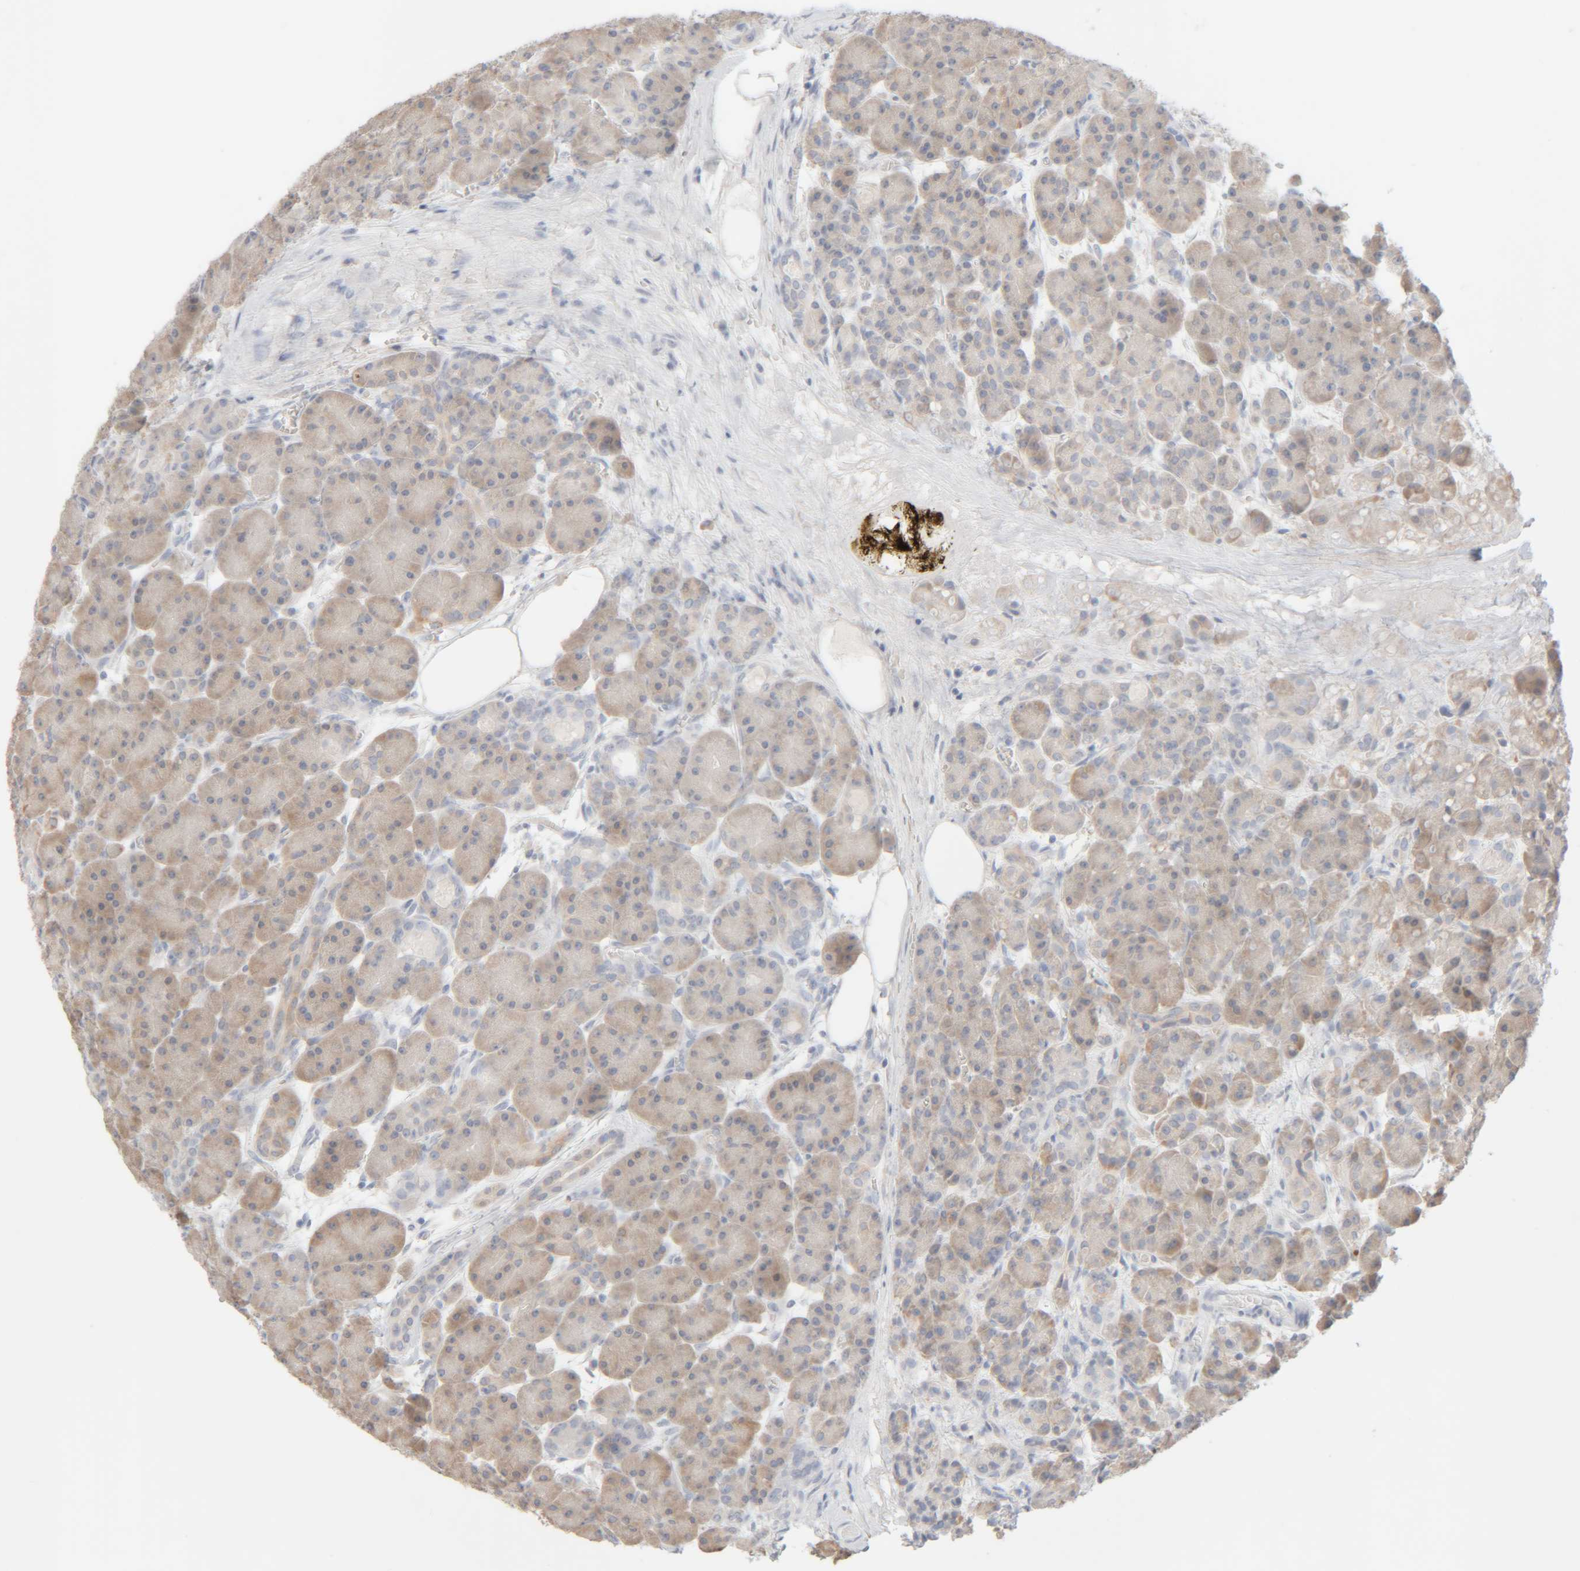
{"staining": {"intensity": "weak", "quantity": "25%-75%", "location": "cytoplasmic/membranous"}, "tissue": "pancreas", "cell_type": "Exocrine glandular cells", "image_type": "normal", "snomed": [{"axis": "morphology", "description": "Normal tissue, NOS"}, {"axis": "topography", "description": "Pancreas"}], "caption": "About 25%-75% of exocrine glandular cells in normal human pancreas reveal weak cytoplasmic/membranous protein staining as visualized by brown immunohistochemical staining.", "gene": "RIDA", "patient": {"sex": "male", "age": 63}}